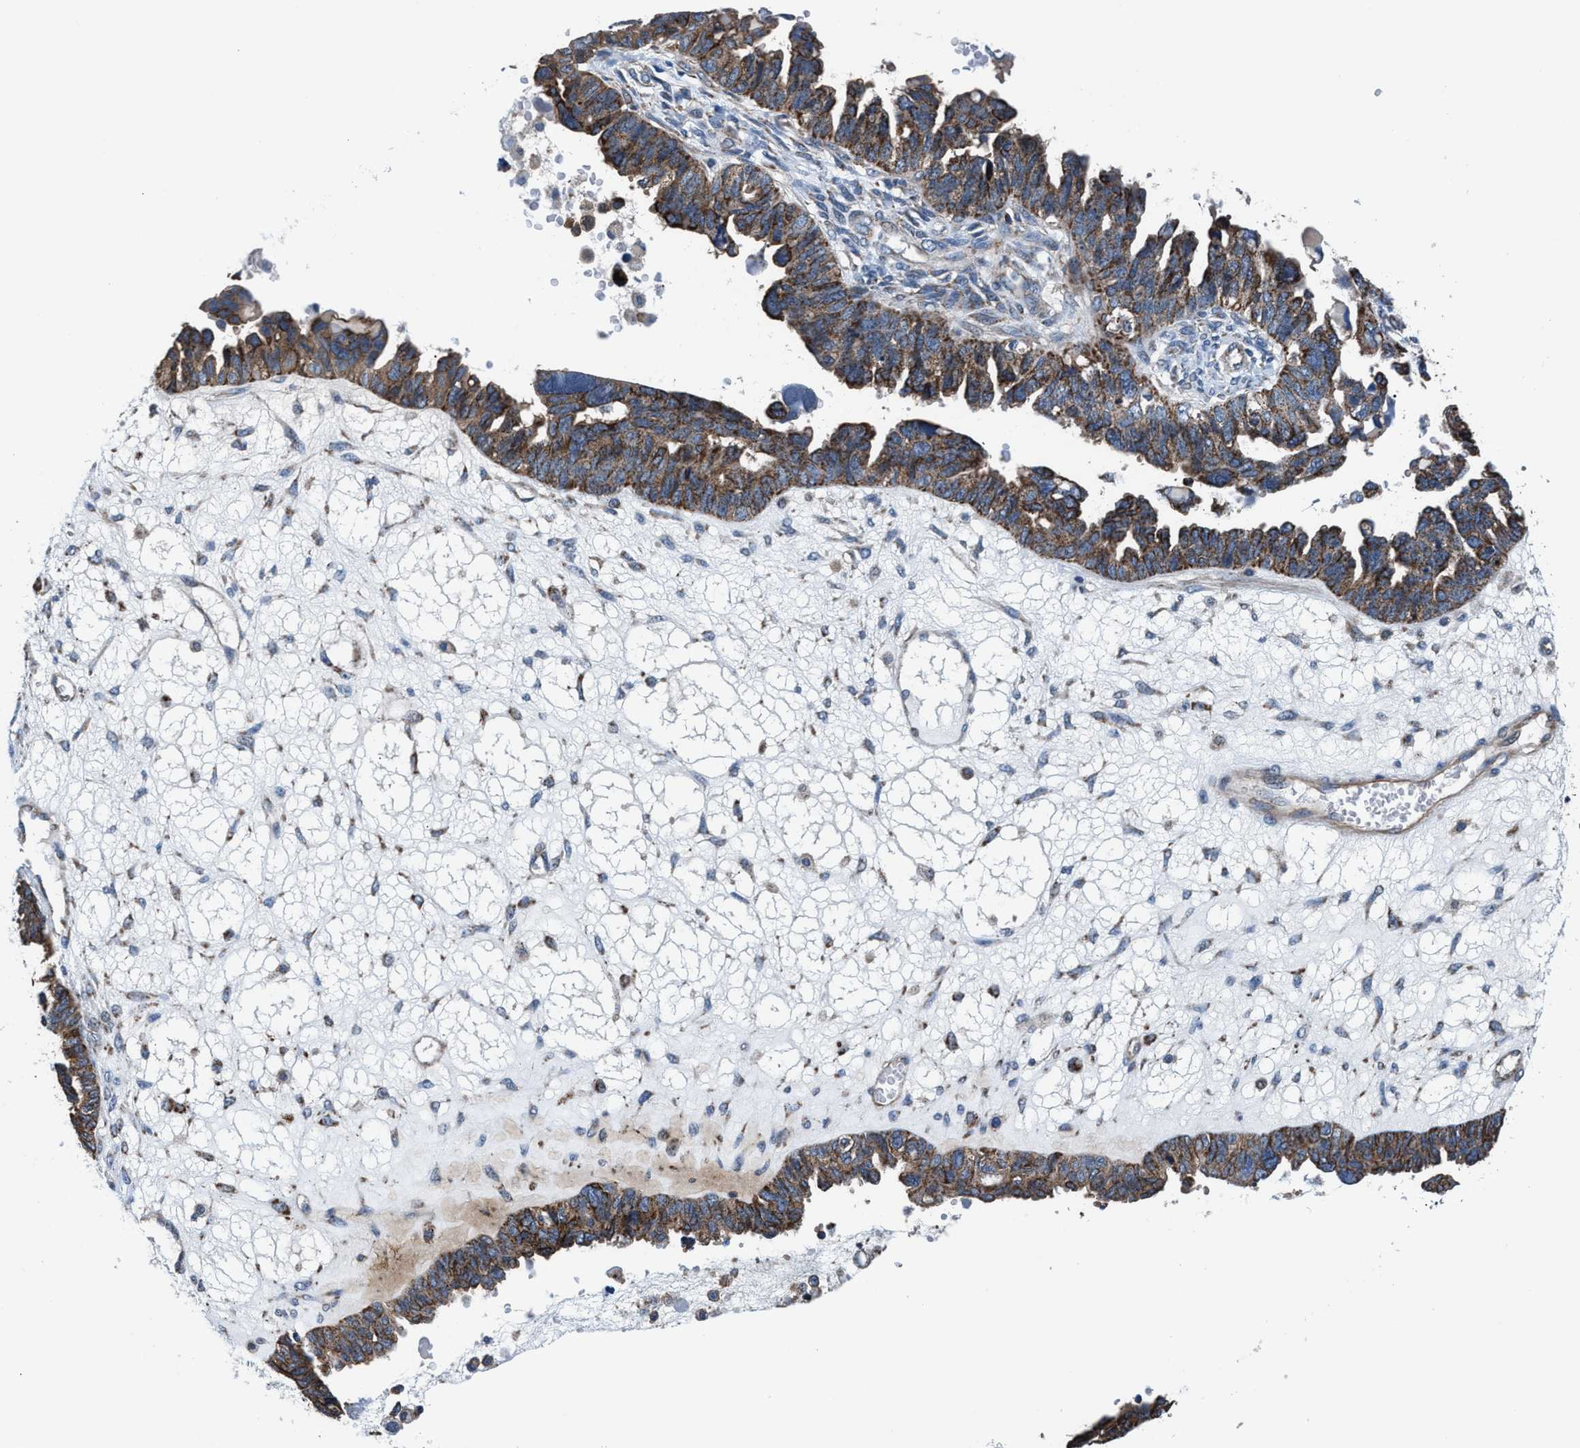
{"staining": {"intensity": "moderate", "quantity": ">75%", "location": "cytoplasmic/membranous"}, "tissue": "ovarian cancer", "cell_type": "Tumor cells", "image_type": "cancer", "snomed": [{"axis": "morphology", "description": "Cystadenocarcinoma, serous, NOS"}, {"axis": "topography", "description": "Ovary"}], "caption": "Tumor cells reveal medium levels of moderate cytoplasmic/membranous positivity in approximately >75% of cells in serous cystadenocarcinoma (ovarian).", "gene": "NKTR", "patient": {"sex": "female", "age": 79}}